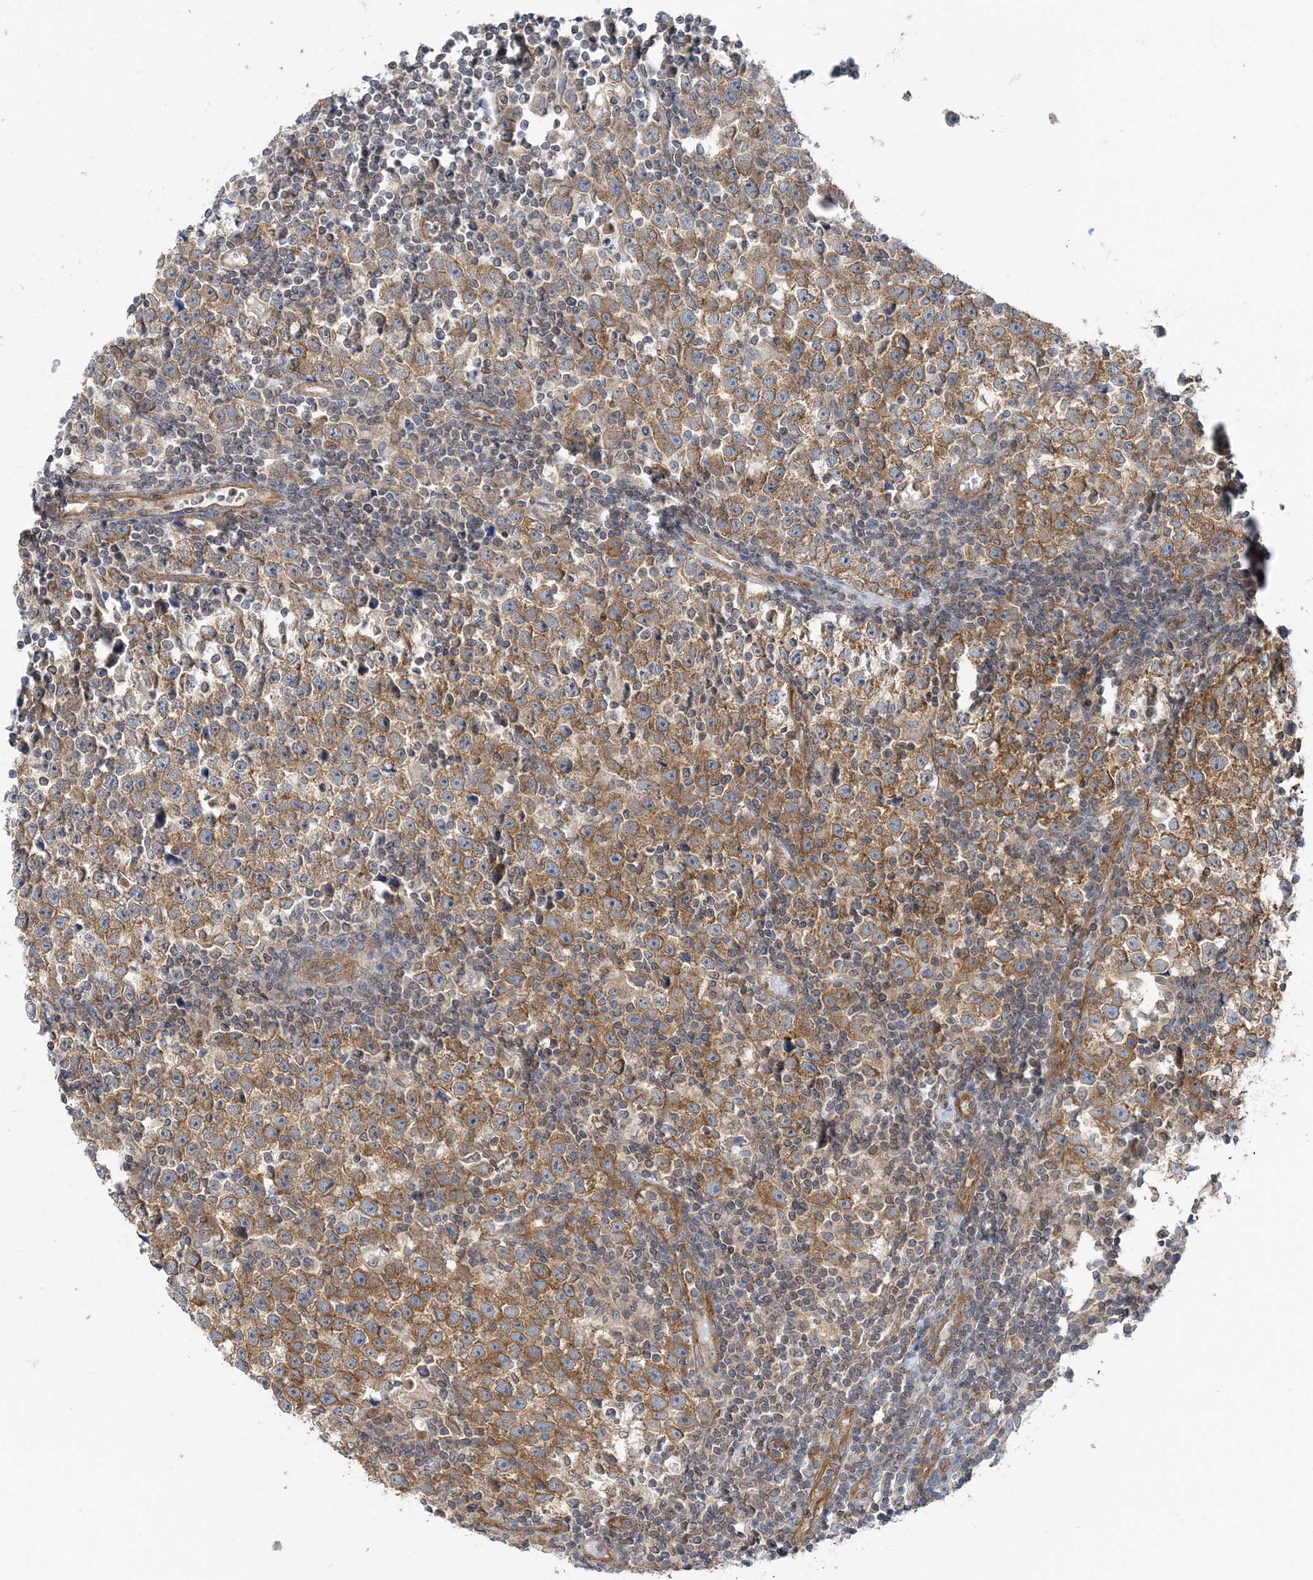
{"staining": {"intensity": "moderate", "quantity": "25%-75%", "location": "cytoplasmic/membranous"}, "tissue": "testis cancer", "cell_type": "Tumor cells", "image_type": "cancer", "snomed": [{"axis": "morphology", "description": "Normal tissue, NOS"}, {"axis": "morphology", "description": "Seminoma, NOS"}, {"axis": "topography", "description": "Testis"}], "caption": "Protein expression by immunohistochemistry demonstrates moderate cytoplasmic/membranous staining in about 25%-75% of tumor cells in testis cancer (seminoma).", "gene": "MOB4", "patient": {"sex": "male", "age": 43}}